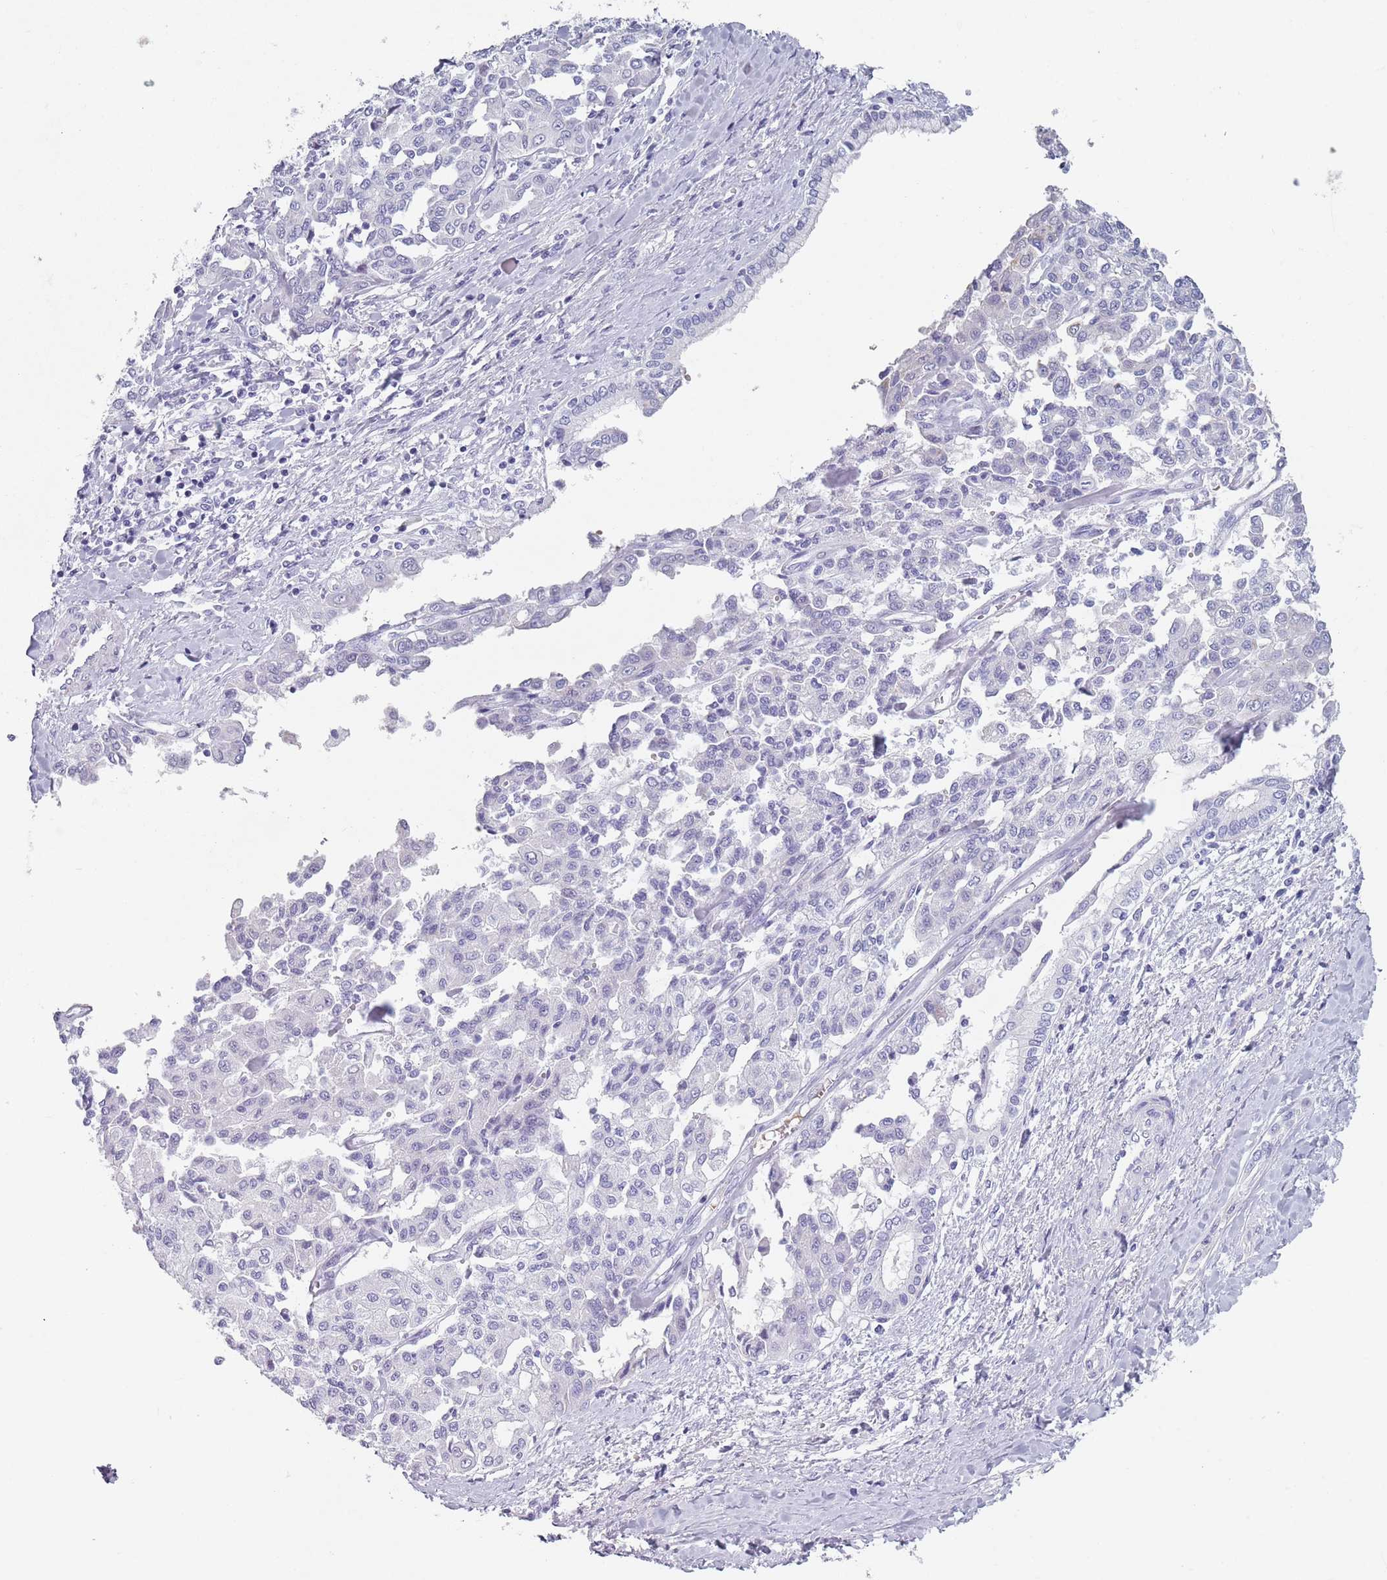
{"staining": {"intensity": "negative", "quantity": "none", "location": "none"}, "tissue": "liver cancer", "cell_type": "Tumor cells", "image_type": "cancer", "snomed": [{"axis": "morphology", "description": "Cholangiocarcinoma"}, {"axis": "topography", "description": "Liver"}], "caption": "An immunohistochemistry image of cholangiocarcinoma (liver) is shown. There is no staining in tumor cells of cholangiocarcinoma (liver). (IHC, brightfield microscopy, high magnification).", "gene": "SPESP1", "patient": {"sex": "female", "age": 77}}